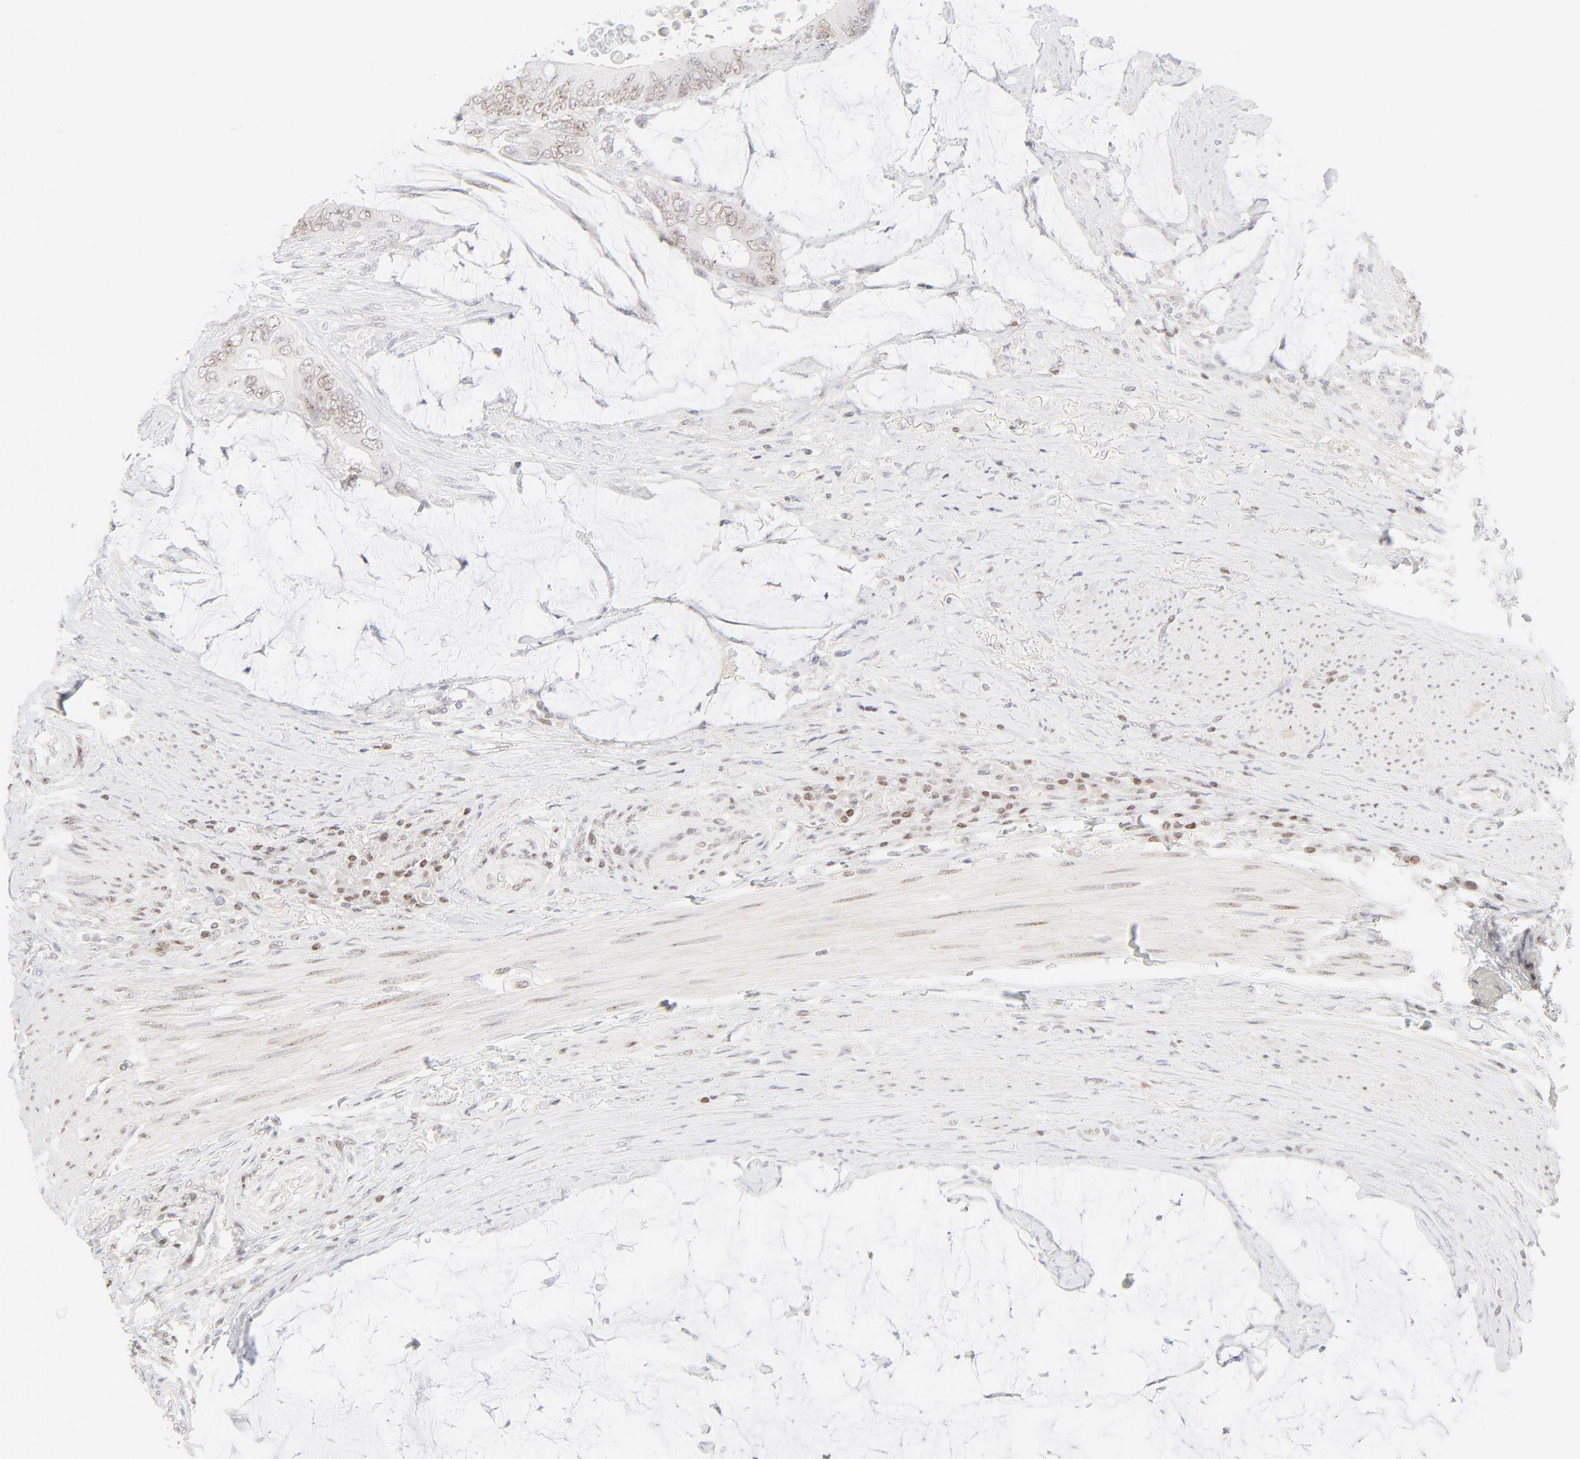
{"staining": {"intensity": "weak", "quantity": "25%-75%", "location": "nuclear"}, "tissue": "colorectal cancer", "cell_type": "Tumor cells", "image_type": "cancer", "snomed": [{"axis": "morphology", "description": "Normal tissue, NOS"}, {"axis": "morphology", "description": "Adenocarcinoma, NOS"}, {"axis": "topography", "description": "Rectum"}, {"axis": "topography", "description": "Peripheral nerve tissue"}], "caption": "Colorectal cancer stained with a protein marker reveals weak staining in tumor cells.", "gene": "PRKCB", "patient": {"sex": "female", "age": 77}}